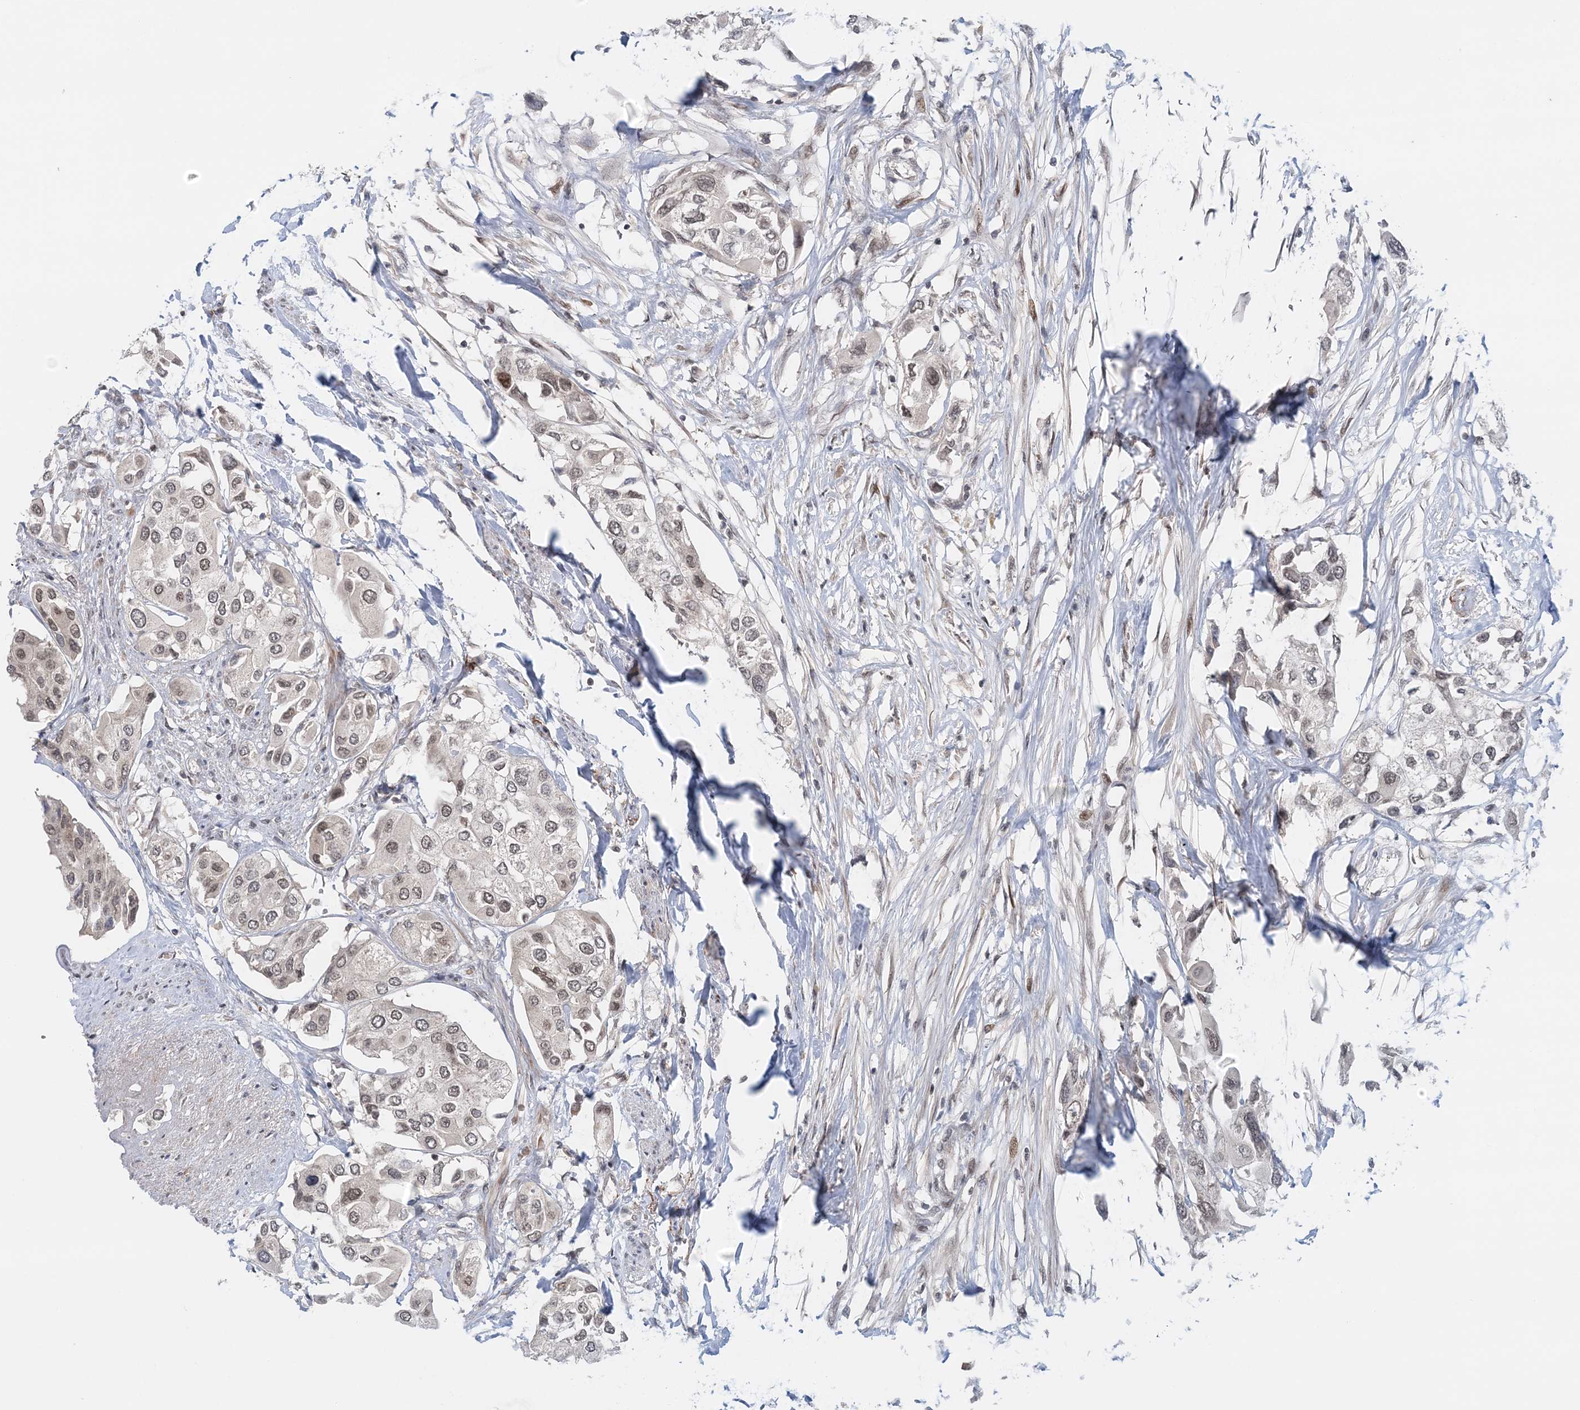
{"staining": {"intensity": "weak", "quantity": "25%-75%", "location": "nuclear"}, "tissue": "urothelial cancer", "cell_type": "Tumor cells", "image_type": "cancer", "snomed": [{"axis": "morphology", "description": "Urothelial carcinoma, High grade"}, {"axis": "topography", "description": "Urinary bladder"}], "caption": "Urothelial cancer tissue demonstrates weak nuclear staining in about 25%-75% of tumor cells", "gene": "NOA1", "patient": {"sex": "male", "age": 64}}